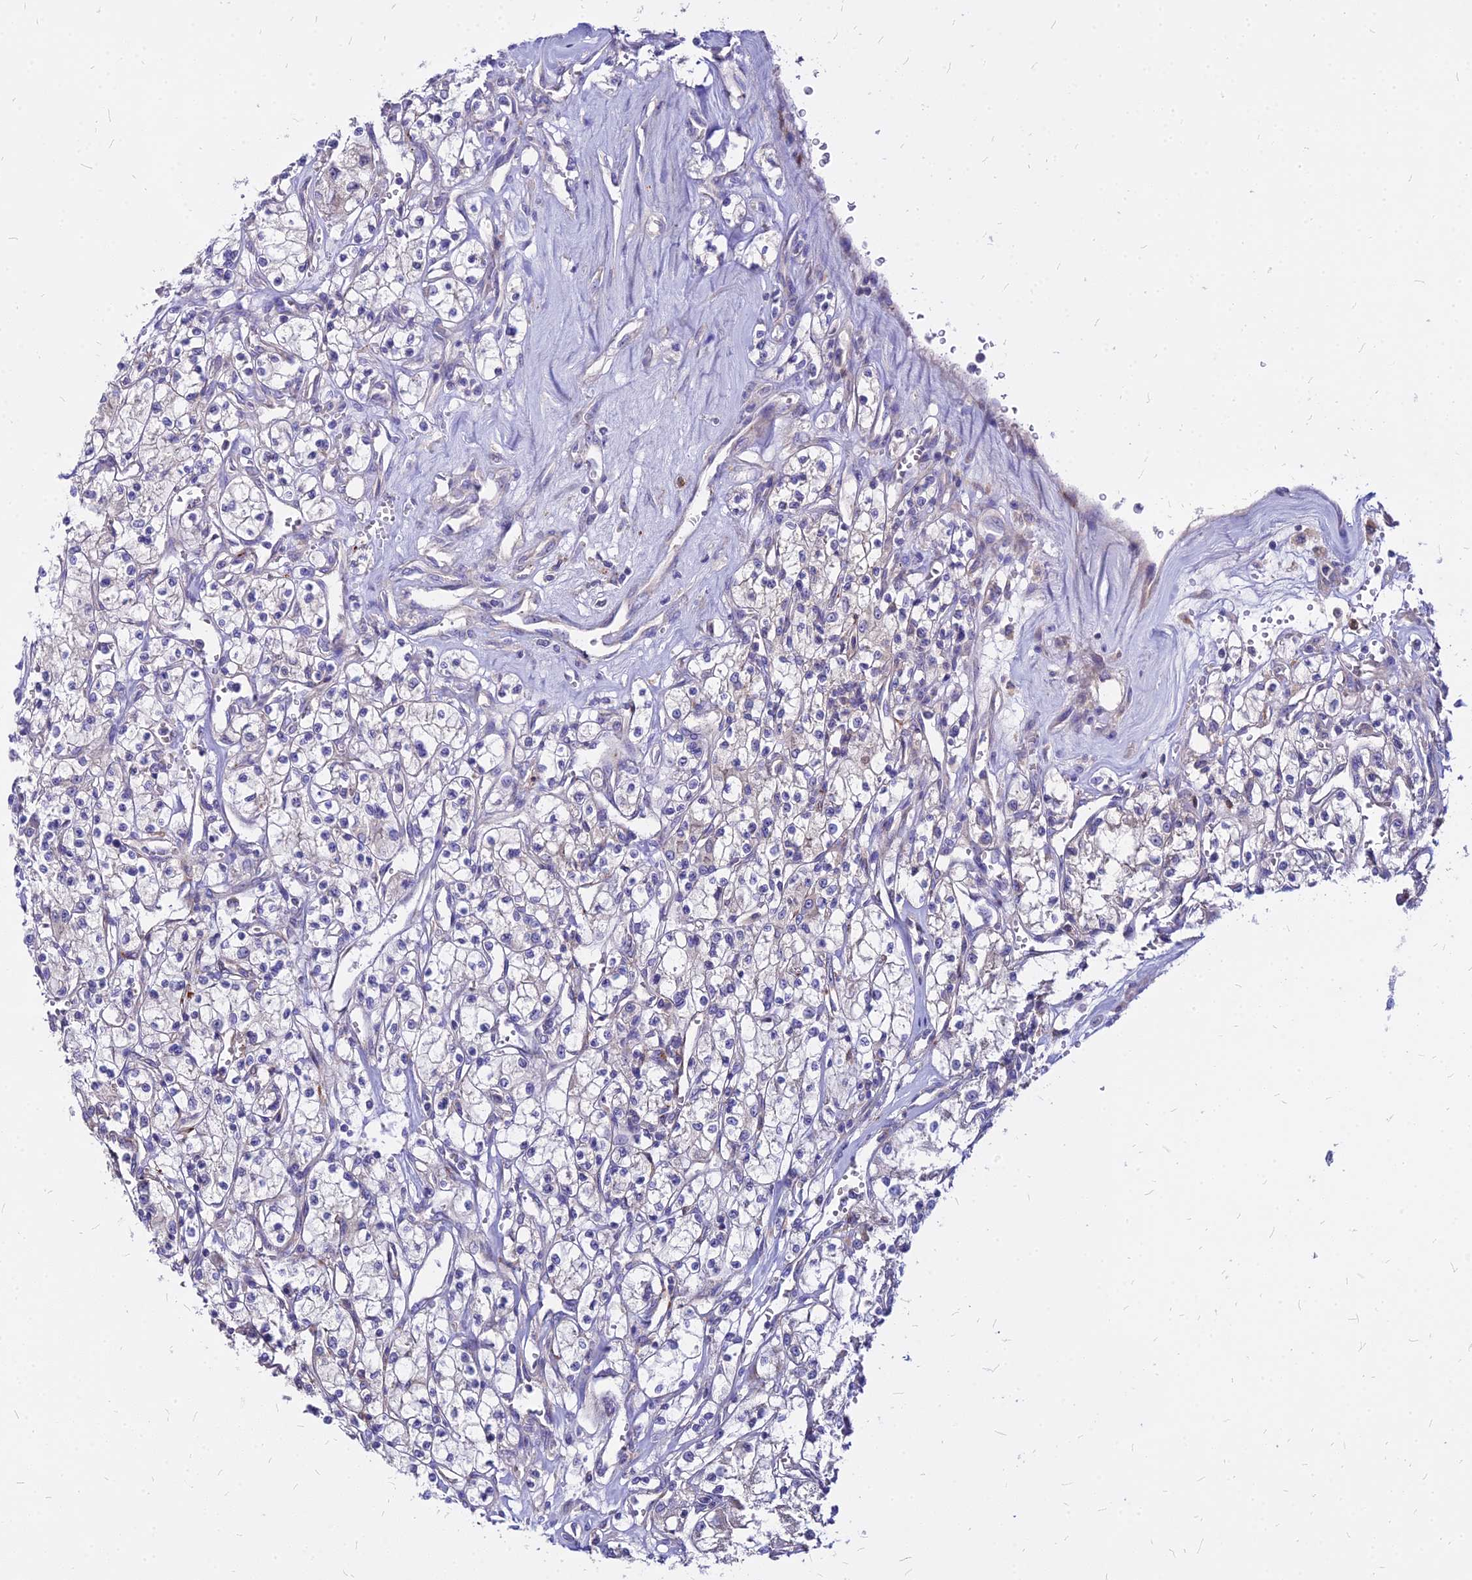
{"staining": {"intensity": "negative", "quantity": "none", "location": "none"}, "tissue": "renal cancer", "cell_type": "Tumor cells", "image_type": "cancer", "snomed": [{"axis": "morphology", "description": "Adenocarcinoma, NOS"}, {"axis": "topography", "description": "Kidney"}], "caption": "The photomicrograph exhibits no significant staining in tumor cells of renal adenocarcinoma.", "gene": "COMMD10", "patient": {"sex": "female", "age": 59}}